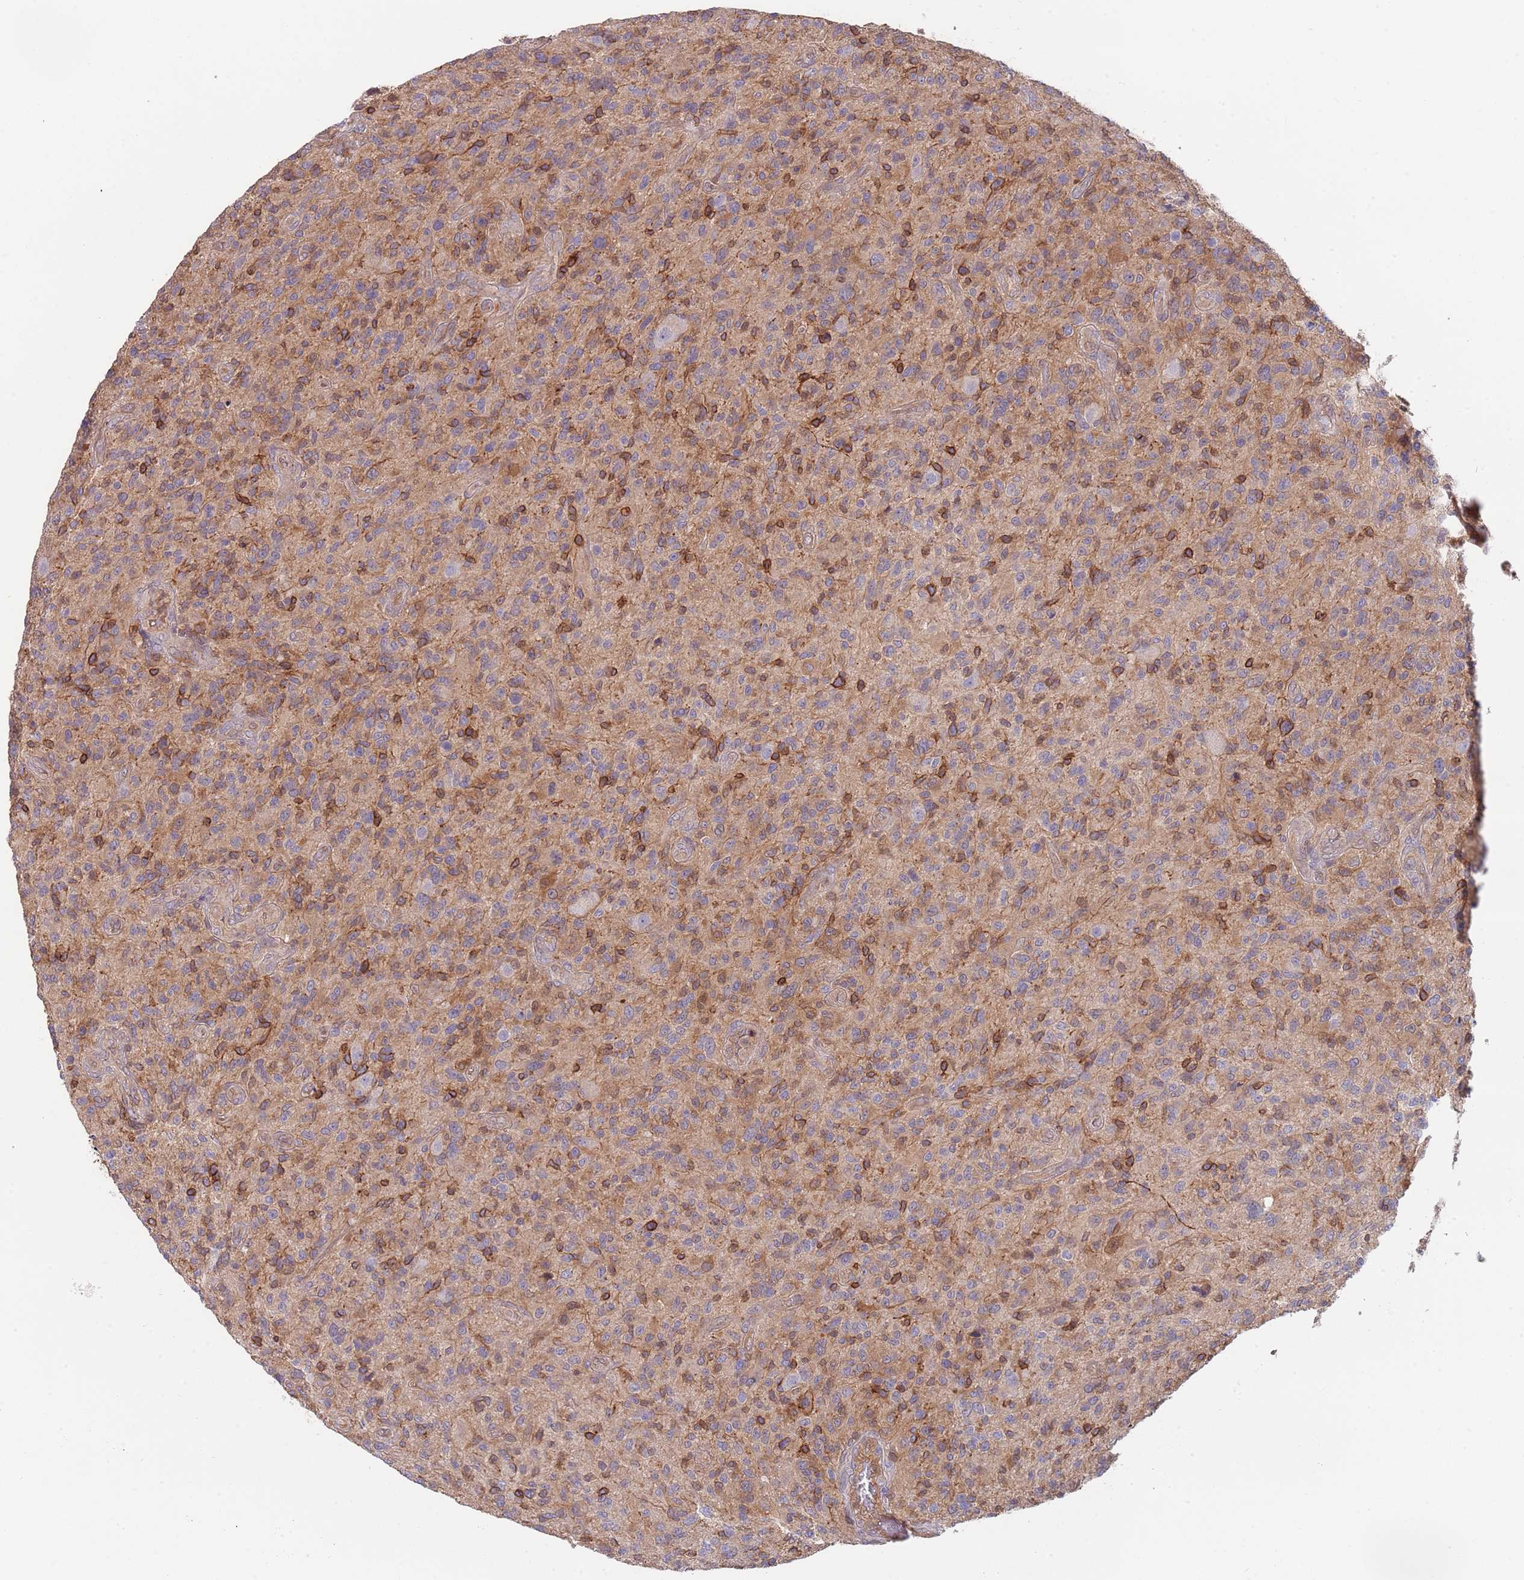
{"staining": {"intensity": "moderate", "quantity": "<25%", "location": "cytoplasmic/membranous"}, "tissue": "glioma", "cell_type": "Tumor cells", "image_type": "cancer", "snomed": [{"axis": "morphology", "description": "Glioma, malignant, High grade"}, {"axis": "topography", "description": "Brain"}], "caption": "A micrograph of human high-grade glioma (malignant) stained for a protein displays moderate cytoplasmic/membranous brown staining in tumor cells. The staining was performed using DAB to visualize the protein expression in brown, while the nuclei were stained in blue with hematoxylin (Magnification: 20x).", "gene": "GSDMD", "patient": {"sex": "male", "age": 47}}